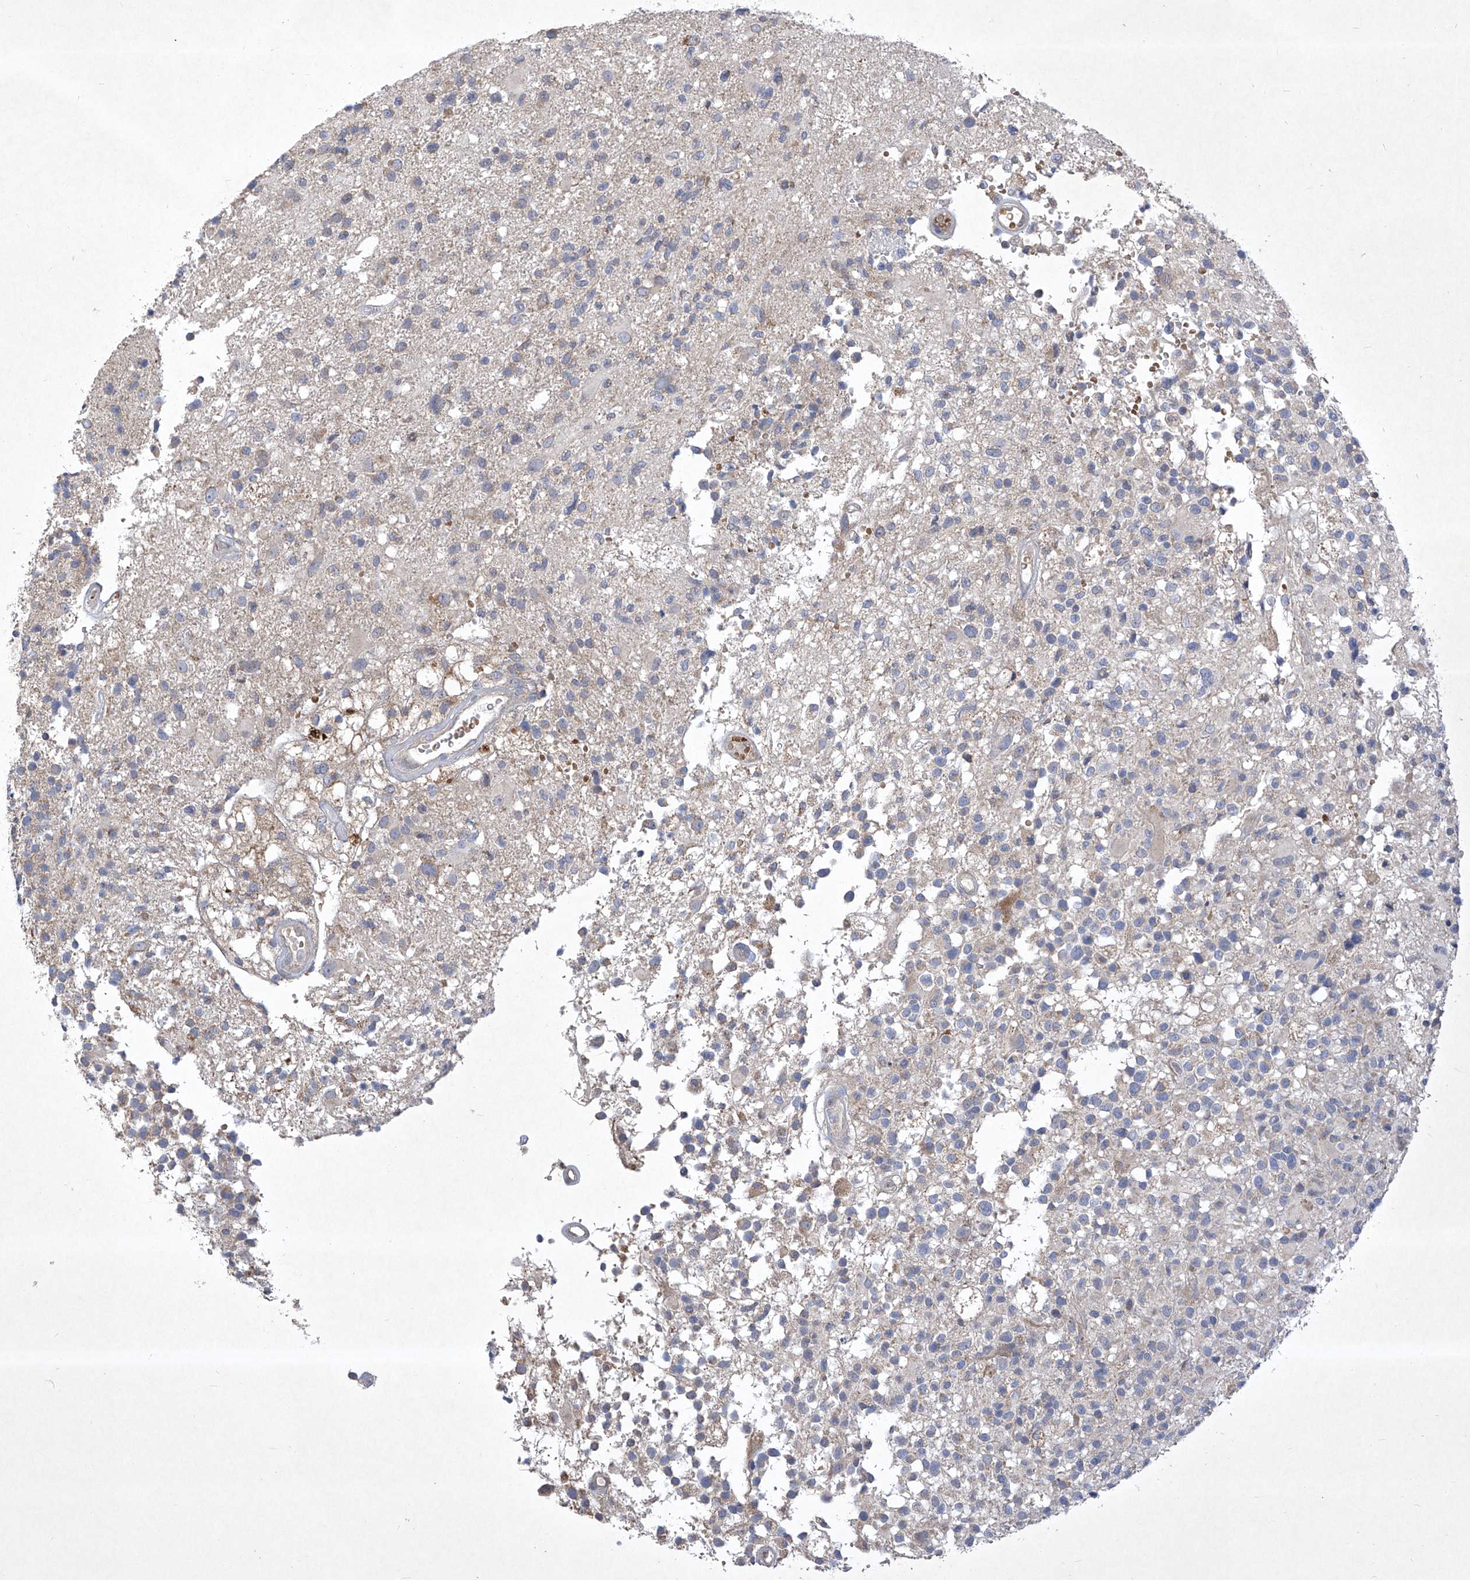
{"staining": {"intensity": "negative", "quantity": "none", "location": "none"}, "tissue": "glioma", "cell_type": "Tumor cells", "image_type": "cancer", "snomed": [{"axis": "morphology", "description": "Glioma, malignant, High grade"}, {"axis": "morphology", "description": "Glioblastoma, NOS"}, {"axis": "topography", "description": "Brain"}], "caption": "There is no significant positivity in tumor cells of glioblastoma.", "gene": "COQ3", "patient": {"sex": "male", "age": 60}}